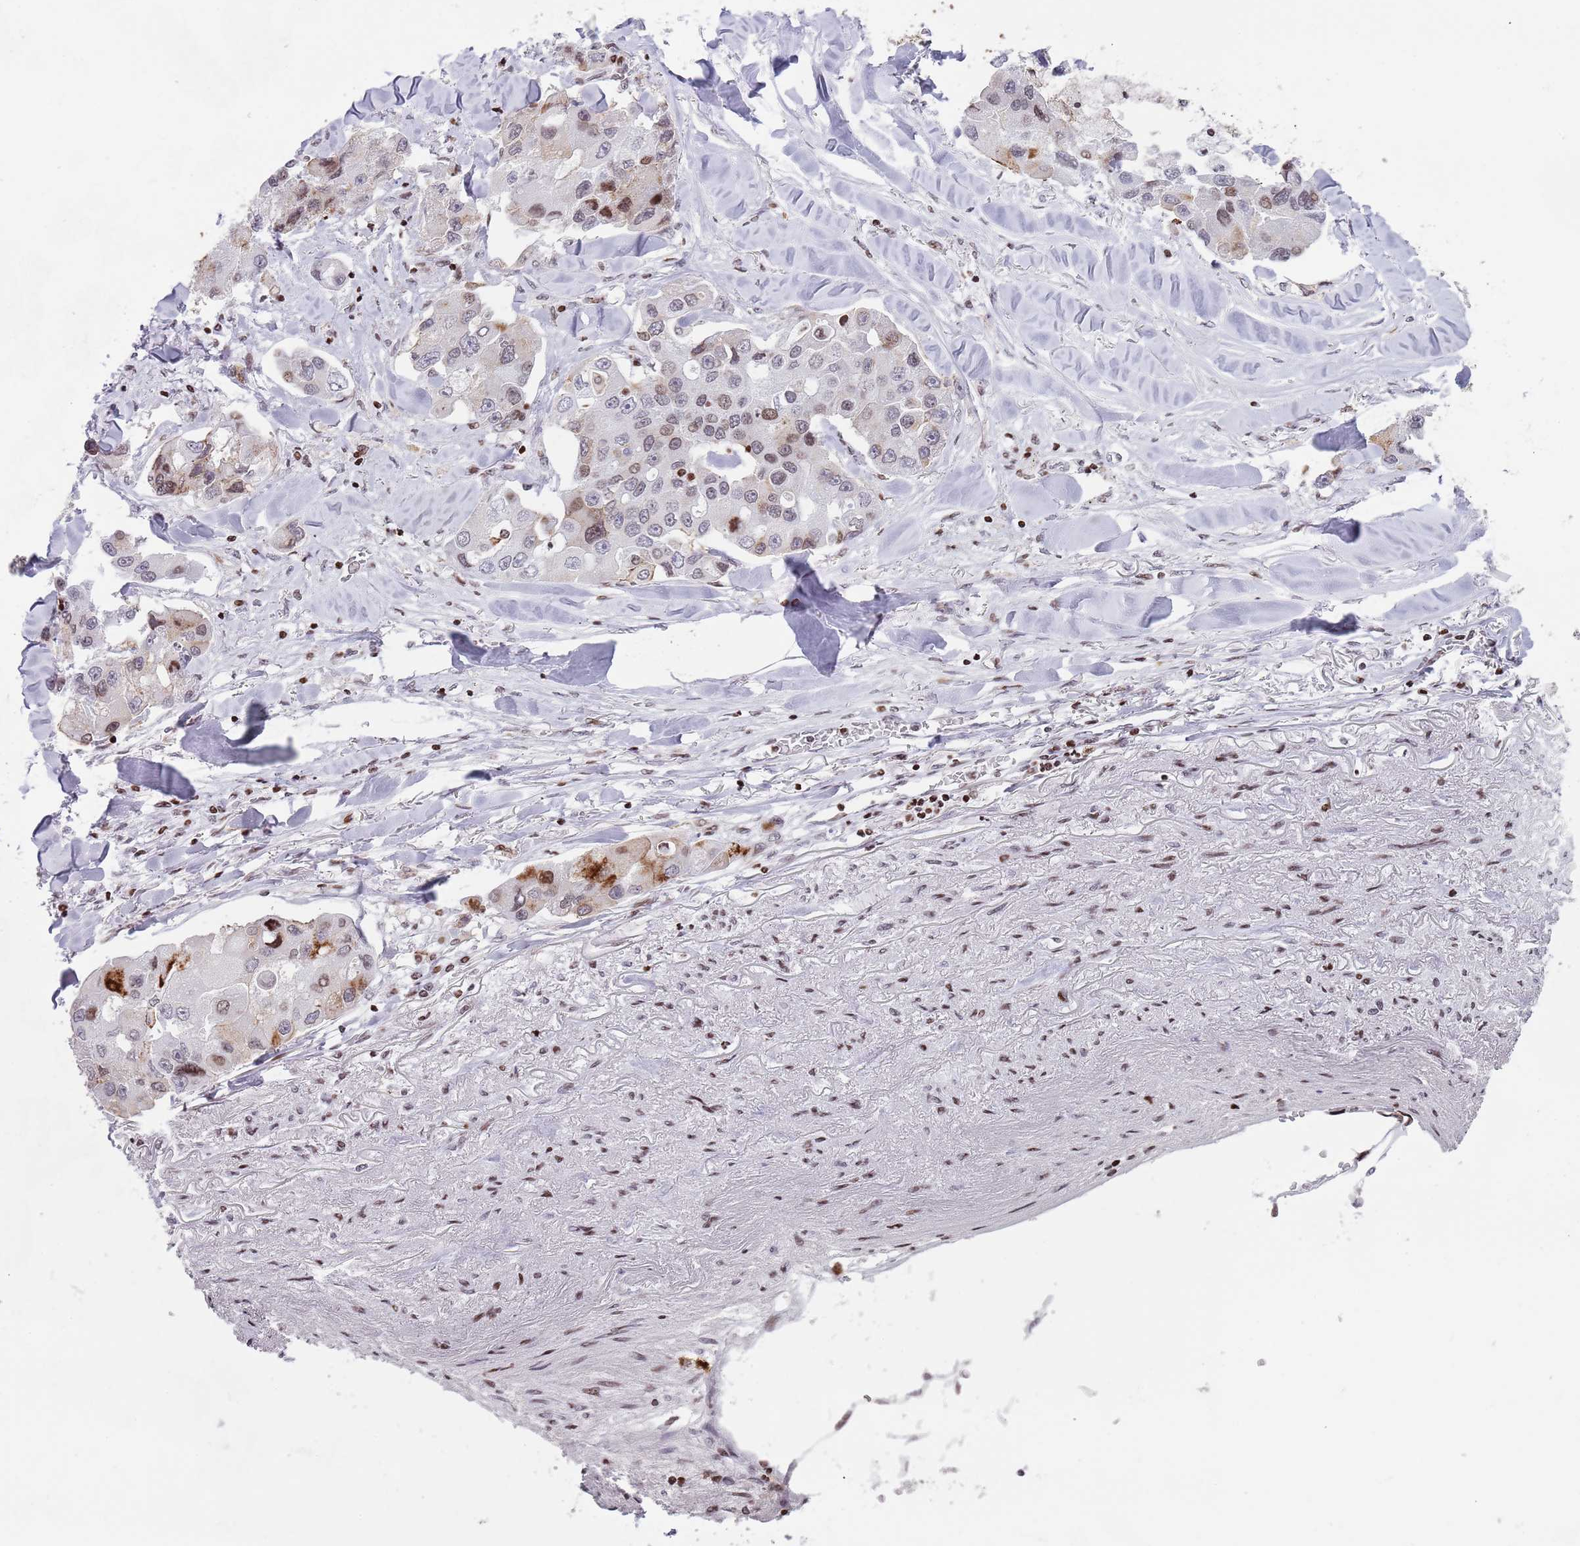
{"staining": {"intensity": "moderate", "quantity": "<25%", "location": "nuclear"}, "tissue": "lung cancer", "cell_type": "Tumor cells", "image_type": "cancer", "snomed": [{"axis": "morphology", "description": "Adenocarcinoma, NOS"}, {"axis": "topography", "description": "Lung"}], "caption": "Tumor cells exhibit low levels of moderate nuclear expression in about <25% of cells in human lung cancer (adenocarcinoma). Immunohistochemistry (ihc) stains the protein of interest in brown and the nuclei are stained blue.", "gene": "HDAC8", "patient": {"sex": "female", "age": 54}}